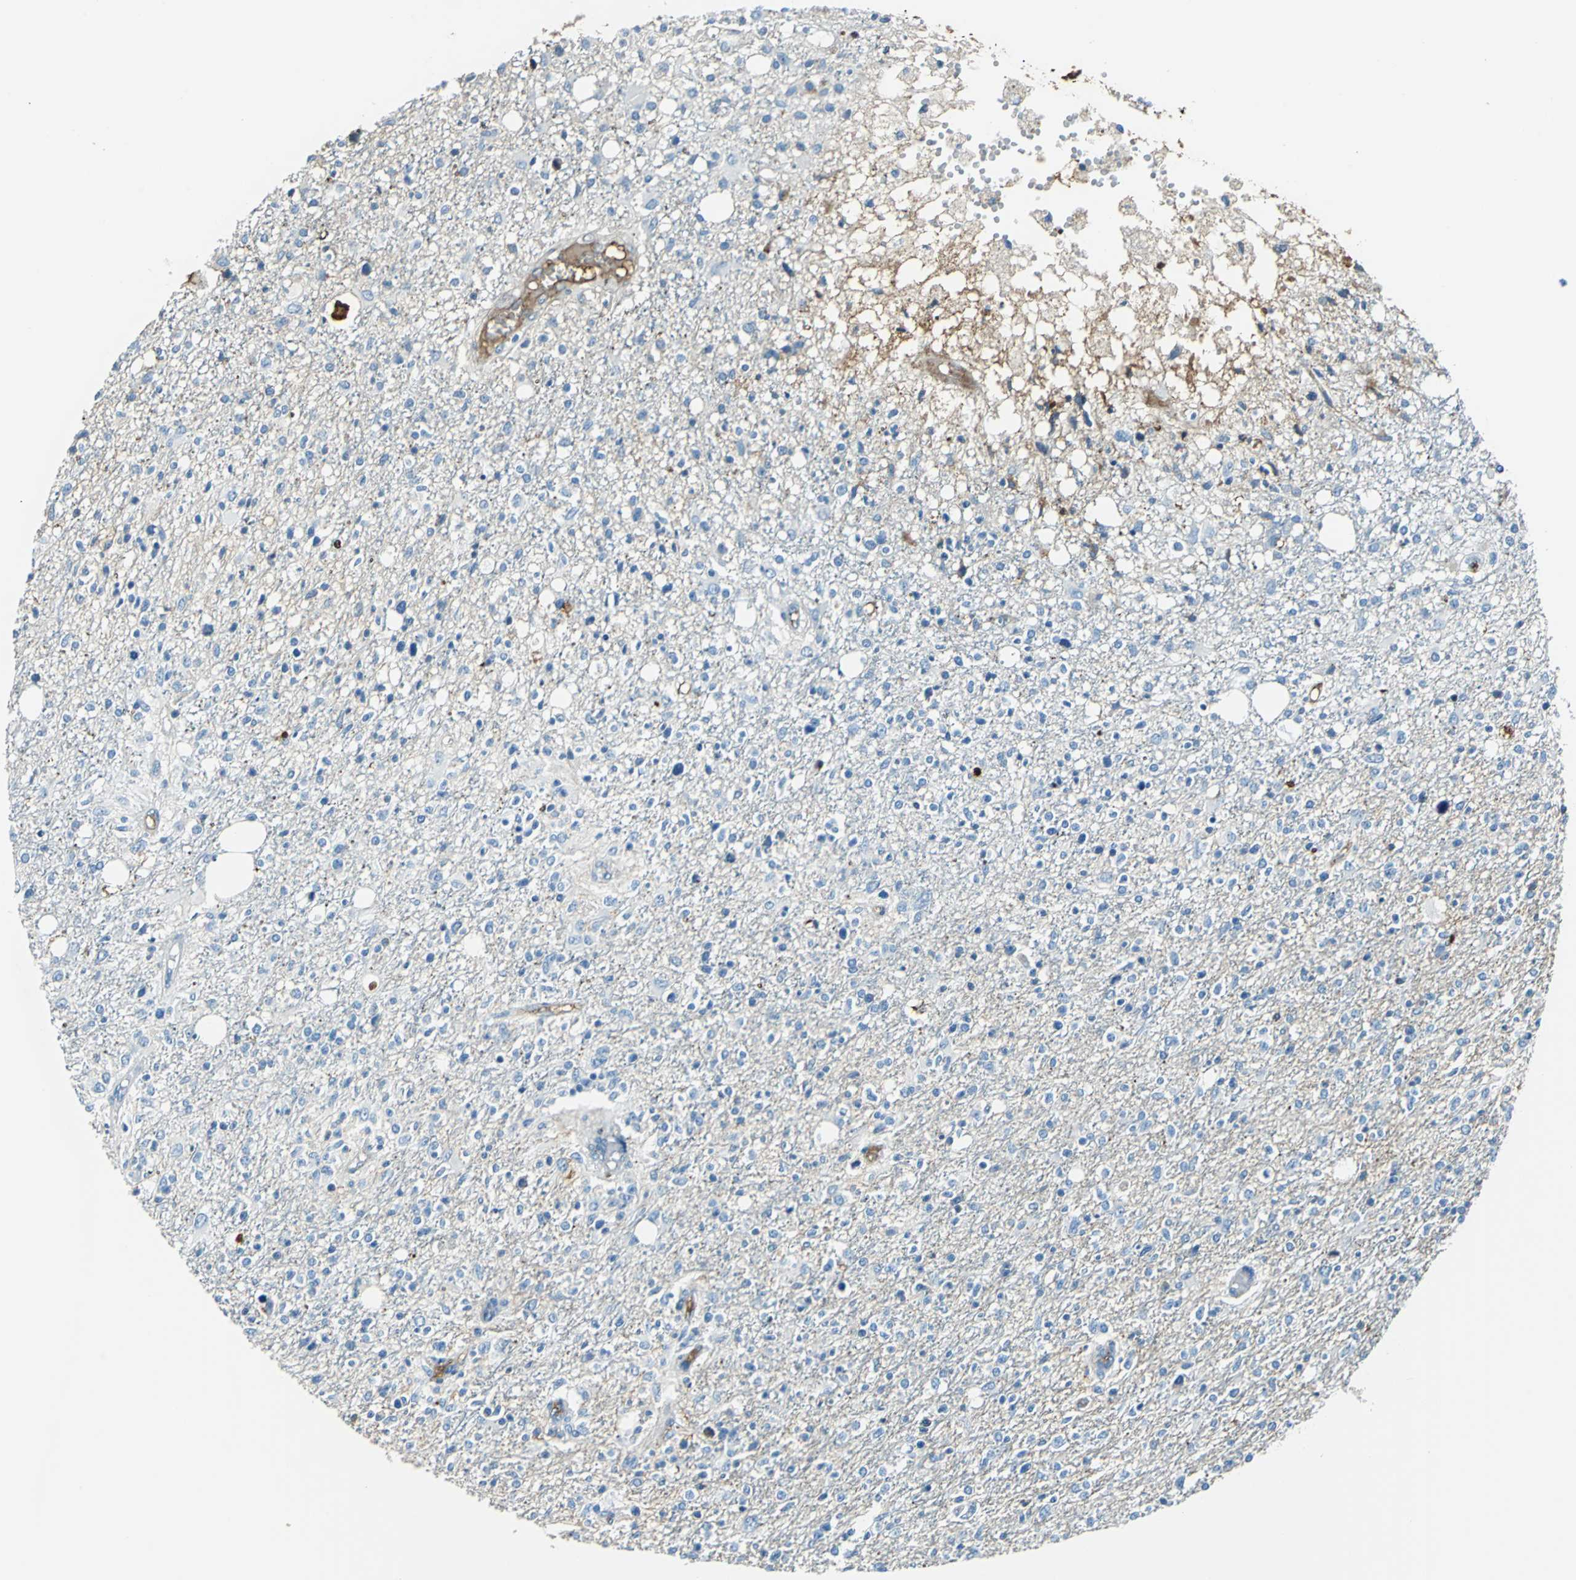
{"staining": {"intensity": "moderate", "quantity": "<25%", "location": "cytoplasmic/membranous"}, "tissue": "glioma", "cell_type": "Tumor cells", "image_type": "cancer", "snomed": [{"axis": "morphology", "description": "Glioma, malignant, High grade"}, {"axis": "topography", "description": "Cerebral cortex"}], "caption": "Immunohistochemical staining of human malignant high-grade glioma shows low levels of moderate cytoplasmic/membranous protein expression in about <25% of tumor cells. (Stains: DAB (3,3'-diaminobenzidine) in brown, nuclei in blue, Microscopy: brightfield microscopy at high magnification).", "gene": "ALB", "patient": {"sex": "male", "age": 76}}